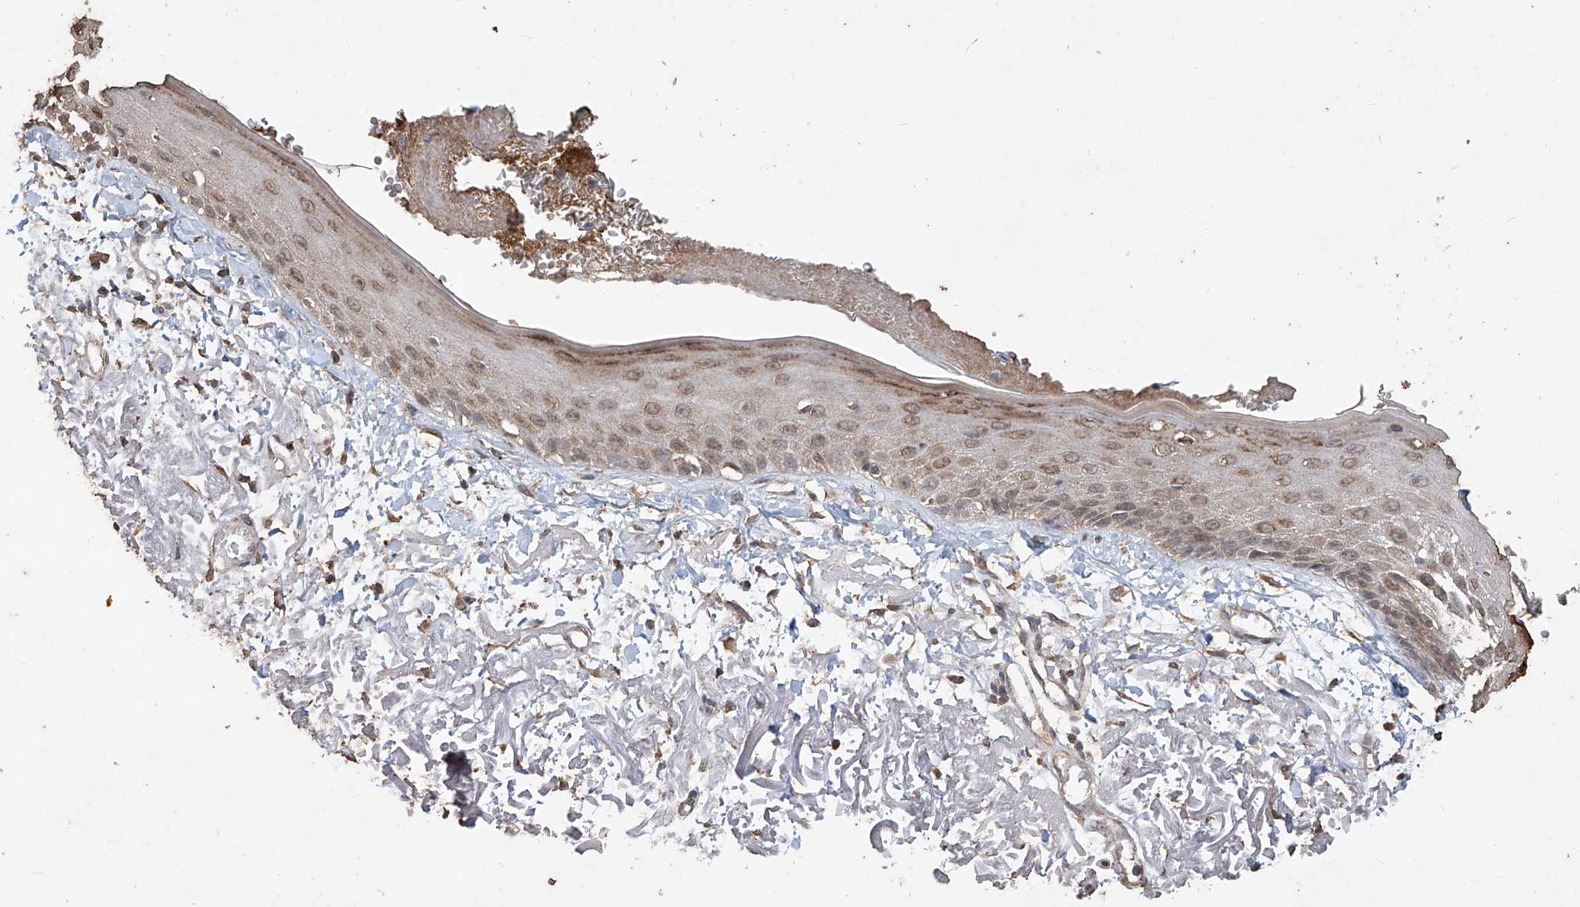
{"staining": {"intensity": "moderate", "quantity": ">75%", "location": "cytoplasmic/membranous,nuclear"}, "tissue": "skin", "cell_type": "Fibroblasts", "image_type": "normal", "snomed": [{"axis": "morphology", "description": "Normal tissue, NOS"}, {"axis": "topography", "description": "Skin"}, {"axis": "topography", "description": "Skeletal muscle"}], "caption": "Immunohistochemistry micrograph of normal human skin stained for a protein (brown), which displays medium levels of moderate cytoplasmic/membranous,nuclear positivity in approximately >75% of fibroblasts.", "gene": "ELOVL1", "patient": {"sex": "male", "age": 83}}